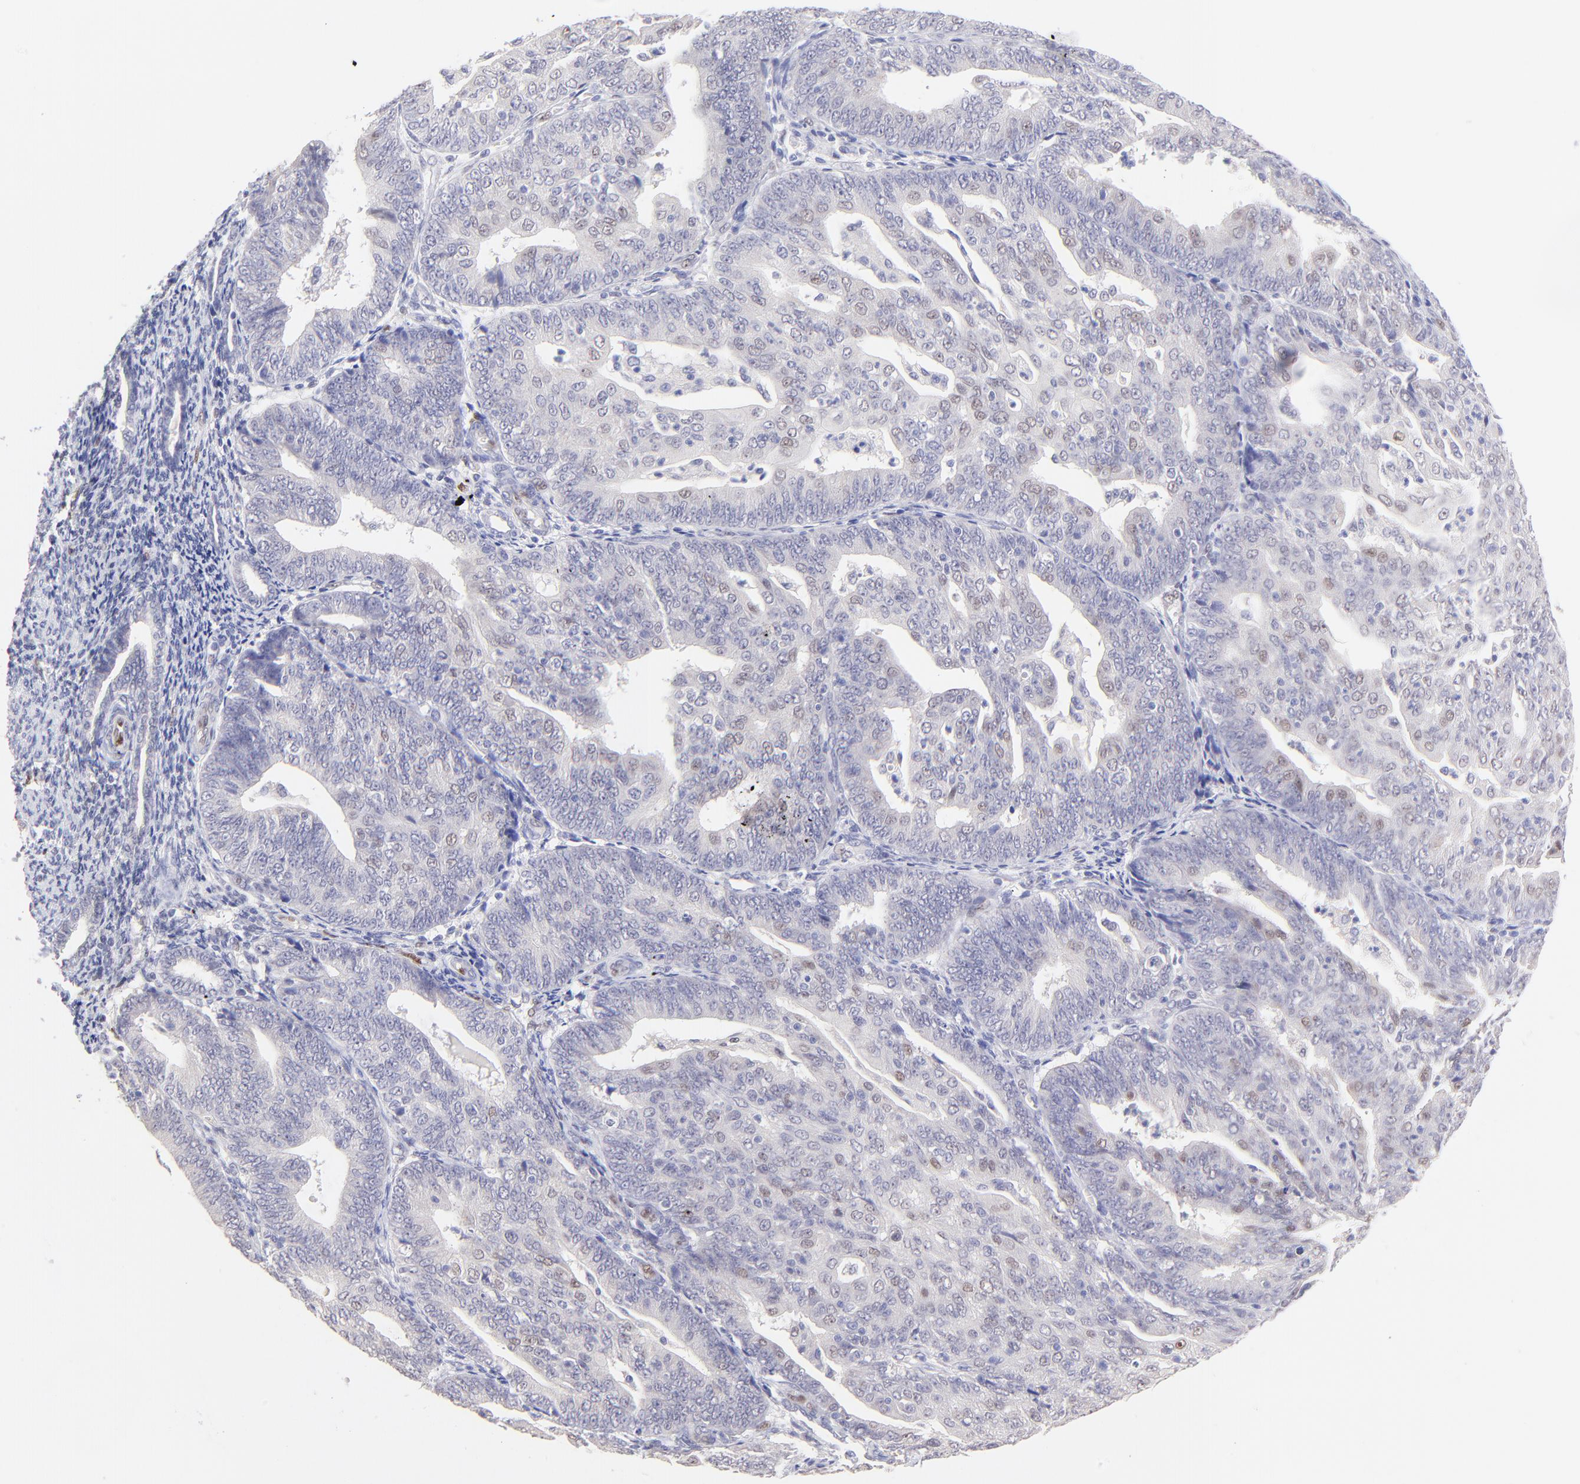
{"staining": {"intensity": "weak", "quantity": "<25%", "location": "nuclear"}, "tissue": "endometrial cancer", "cell_type": "Tumor cells", "image_type": "cancer", "snomed": [{"axis": "morphology", "description": "Adenocarcinoma, NOS"}, {"axis": "topography", "description": "Endometrium"}], "caption": "Adenocarcinoma (endometrial) stained for a protein using immunohistochemistry exhibits no staining tumor cells.", "gene": "KLF4", "patient": {"sex": "female", "age": 56}}